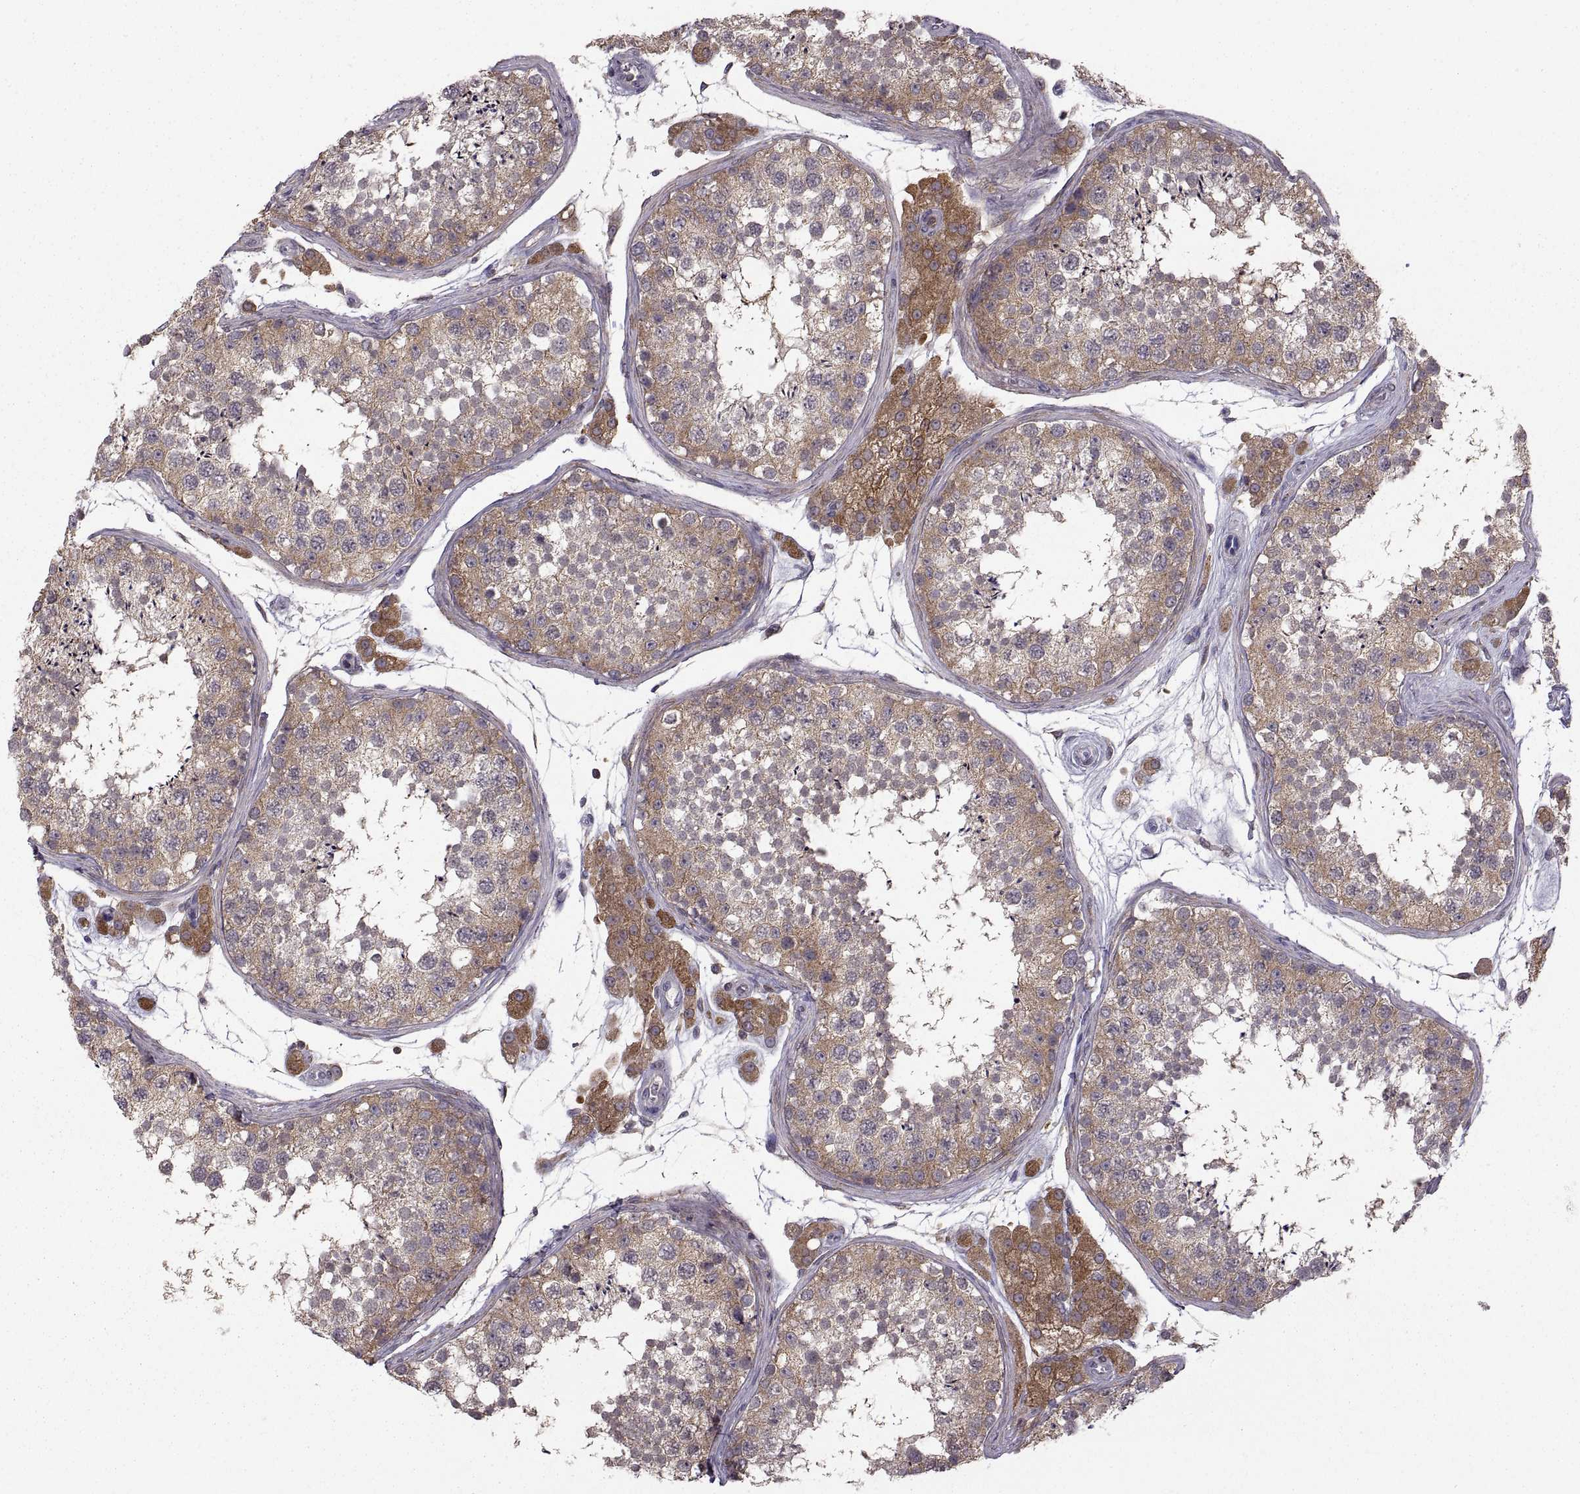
{"staining": {"intensity": "moderate", "quantity": ">75%", "location": "cytoplasmic/membranous"}, "tissue": "testis", "cell_type": "Cells in seminiferous ducts", "image_type": "normal", "snomed": [{"axis": "morphology", "description": "Normal tissue, NOS"}, {"axis": "topography", "description": "Testis"}], "caption": "This histopathology image shows immunohistochemistry staining of benign human testis, with medium moderate cytoplasmic/membranous positivity in about >75% of cells in seminiferous ducts.", "gene": "EZR", "patient": {"sex": "male", "age": 41}}